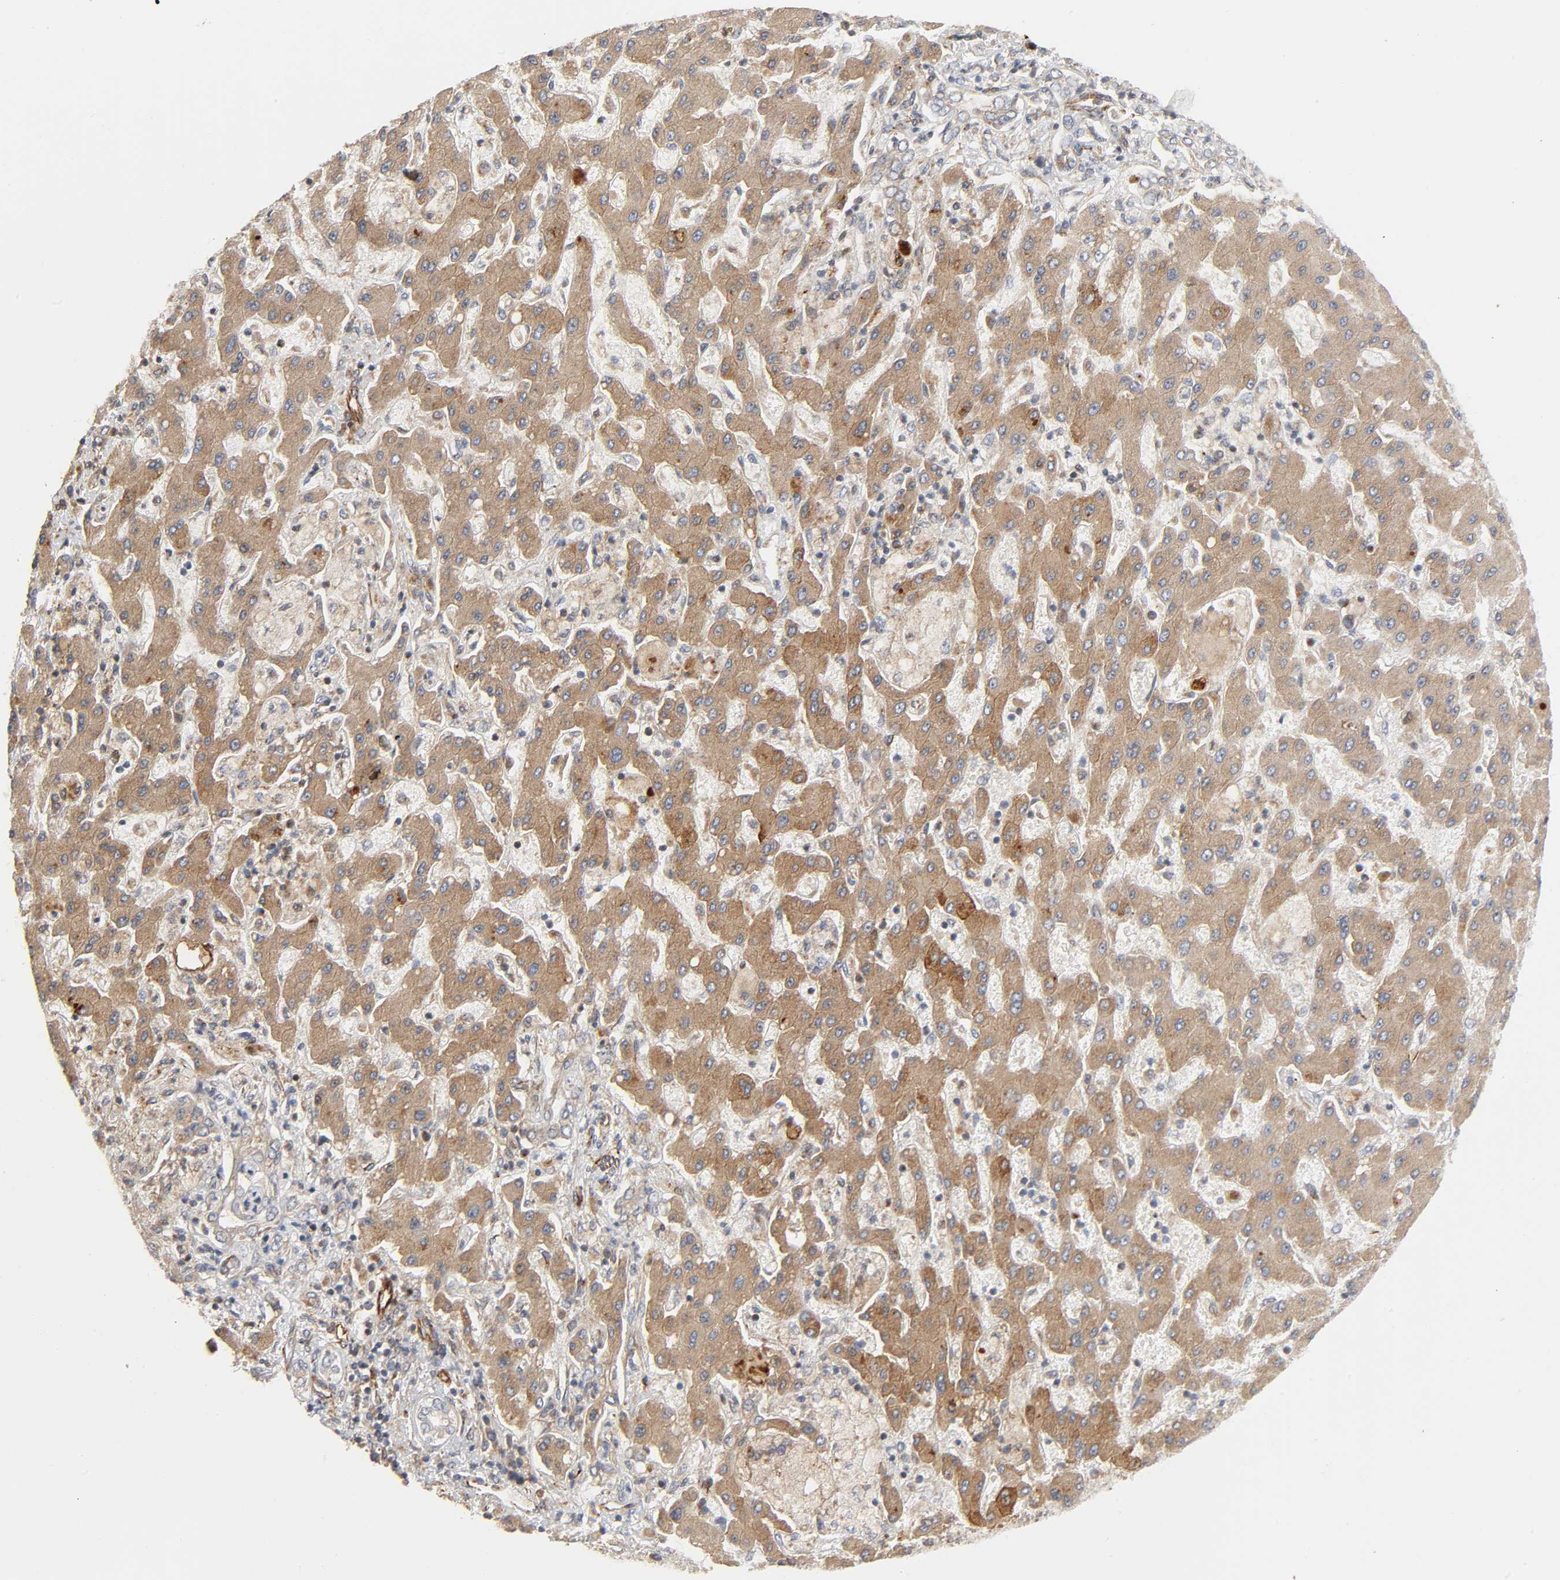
{"staining": {"intensity": "moderate", "quantity": ">75%", "location": "cytoplasmic/membranous"}, "tissue": "liver cancer", "cell_type": "Tumor cells", "image_type": "cancer", "snomed": [{"axis": "morphology", "description": "Cholangiocarcinoma"}, {"axis": "topography", "description": "Liver"}], "caption": "Liver cancer (cholangiocarcinoma) stained with a protein marker shows moderate staining in tumor cells.", "gene": "FAM118A", "patient": {"sex": "male", "age": 50}}